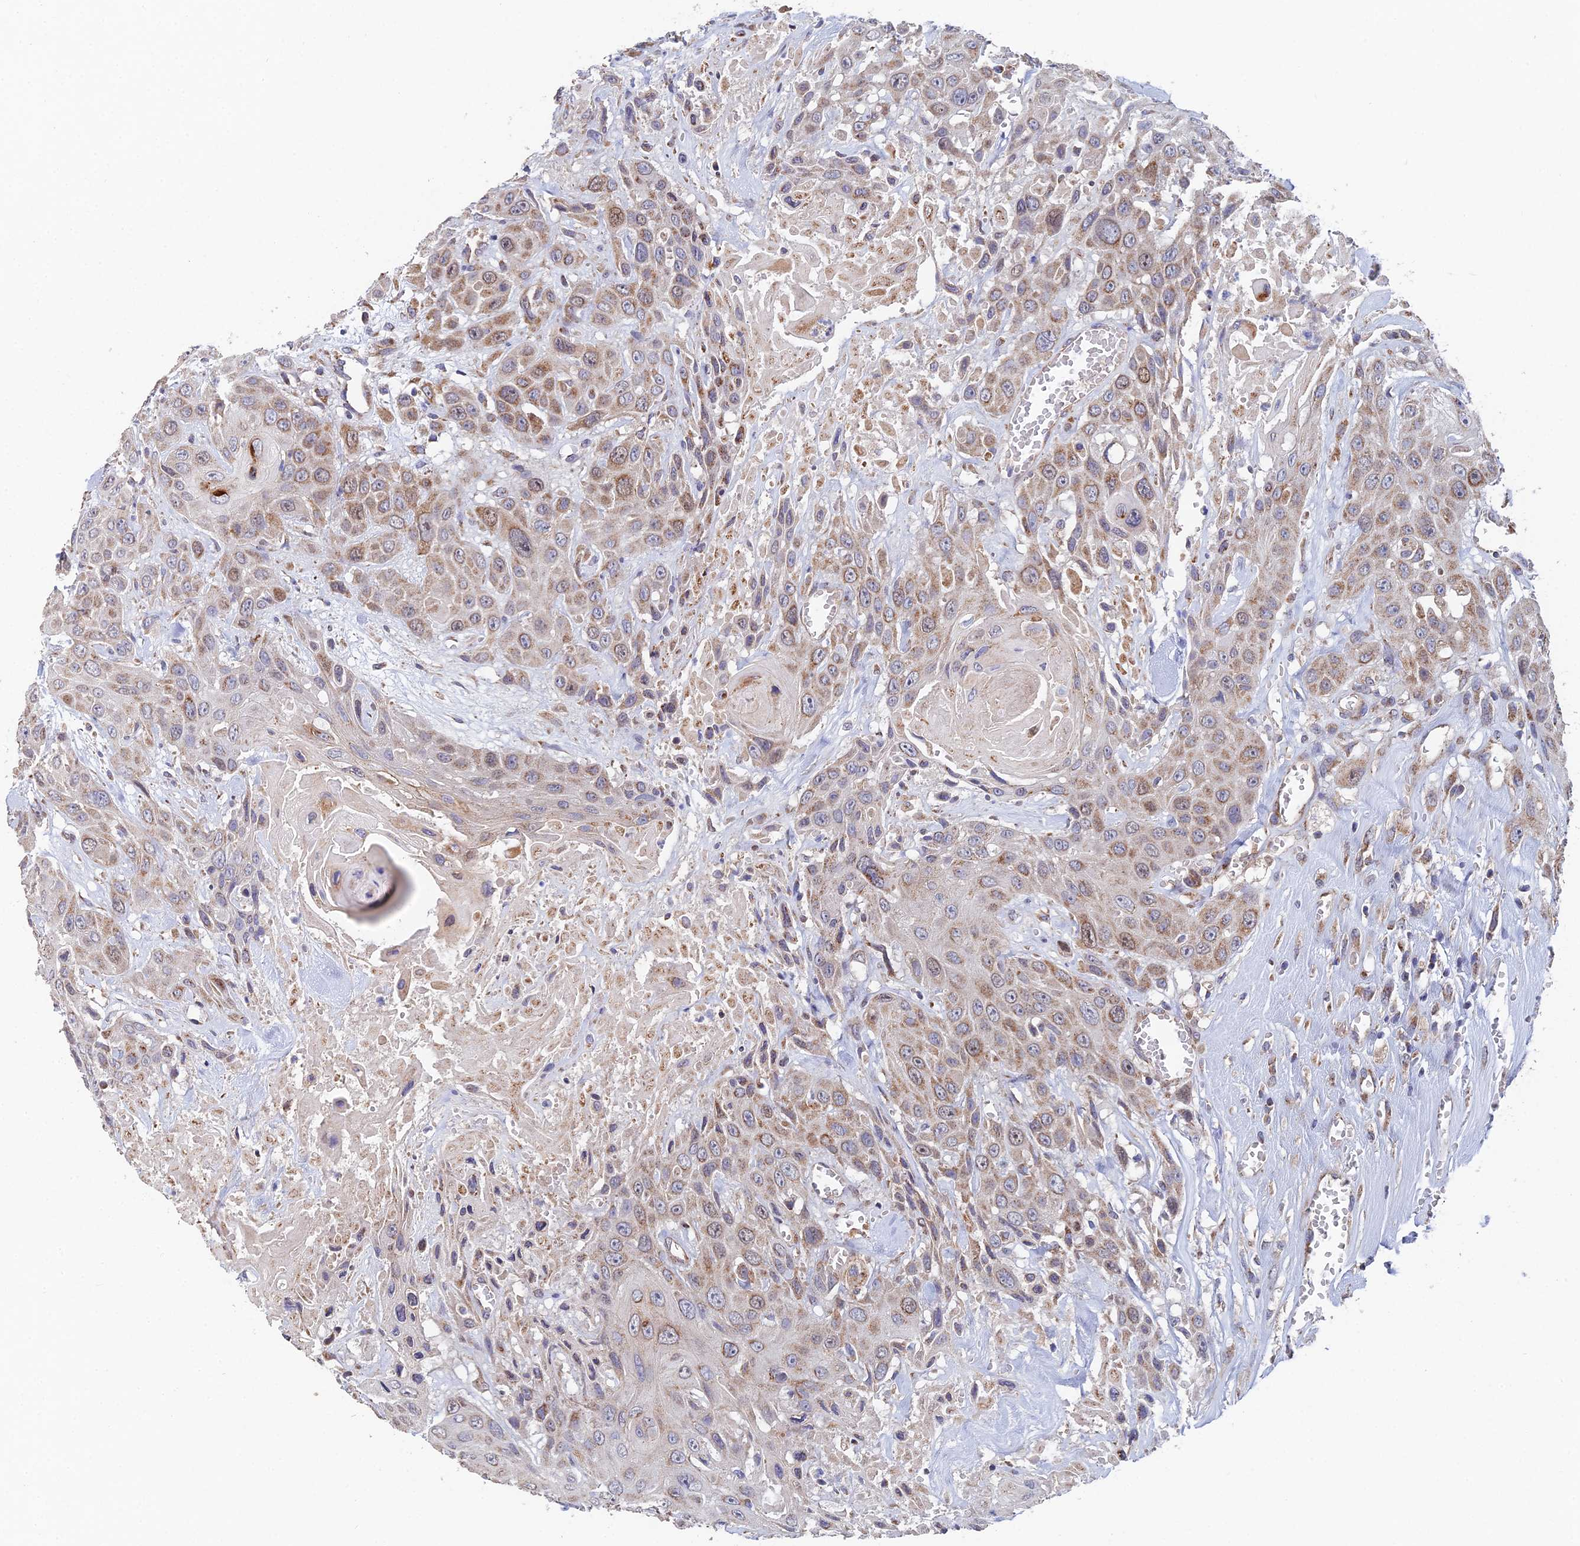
{"staining": {"intensity": "moderate", "quantity": "25%-75%", "location": "cytoplasmic/membranous"}, "tissue": "head and neck cancer", "cell_type": "Tumor cells", "image_type": "cancer", "snomed": [{"axis": "morphology", "description": "Squamous cell carcinoma, NOS"}, {"axis": "topography", "description": "Head-Neck"}], "caption": "Human head and neck cancer stained with a protein marker reveals moderate staining in tumor cells.", "gene": "ECSIT", "patient": {"sex": "male", "age": 81}}